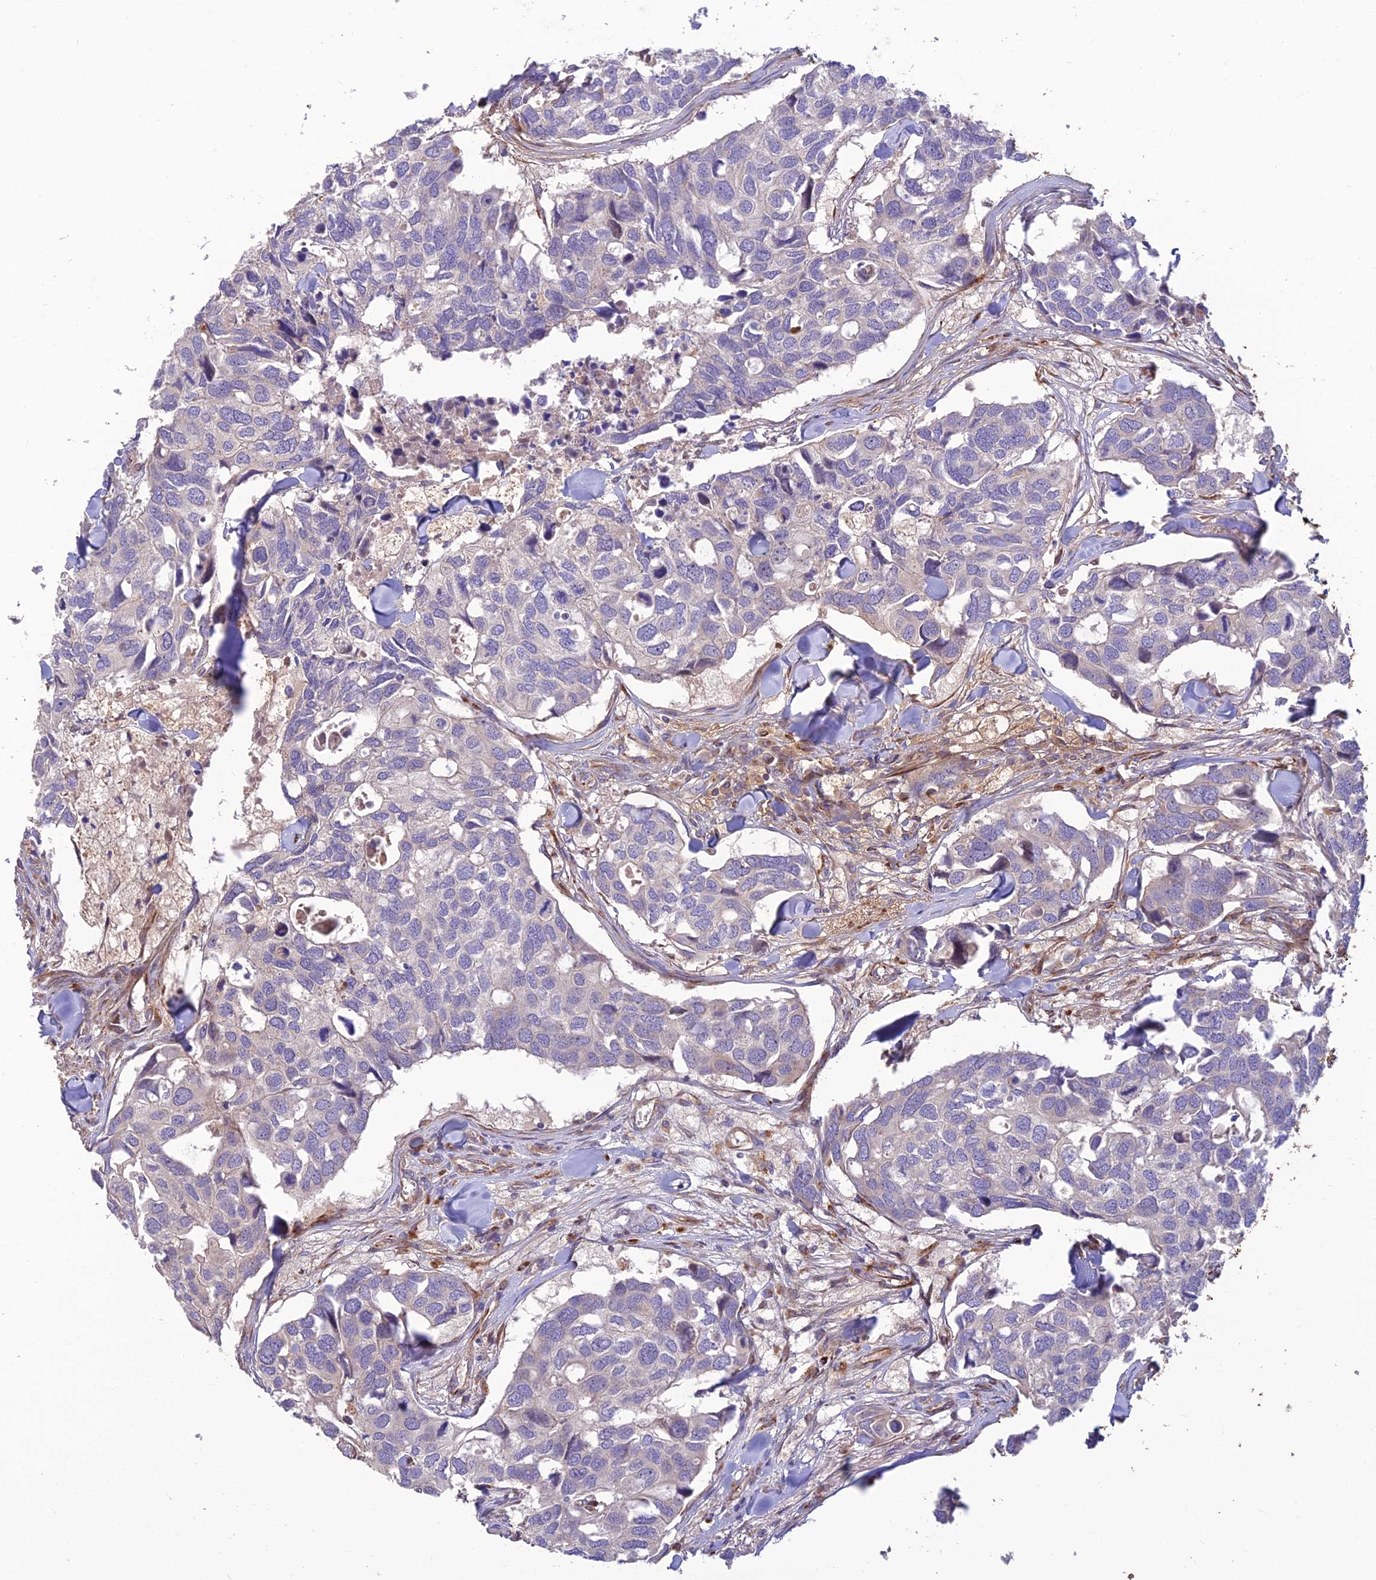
{"staining": {"intensity": "negative", "quantity": "none", "location": "none"}, "tissue": "breast cancer", "cell_type": "Tumor cells", "image_type": "cancer", "snomed": [{"axis": "morphology", "description": "Duct carcinoma"}, {"axis": "topography", "description": "Breast"}], "caption": "Tumor cells are negative for protein expression in human invasive ductal carcinoma (breast). (DAB immunohistochemistry (IHC) with hematoxylin counter stain).", "gene": "ST8SIA5", "patient": {"sex": "female", "age": 83}}